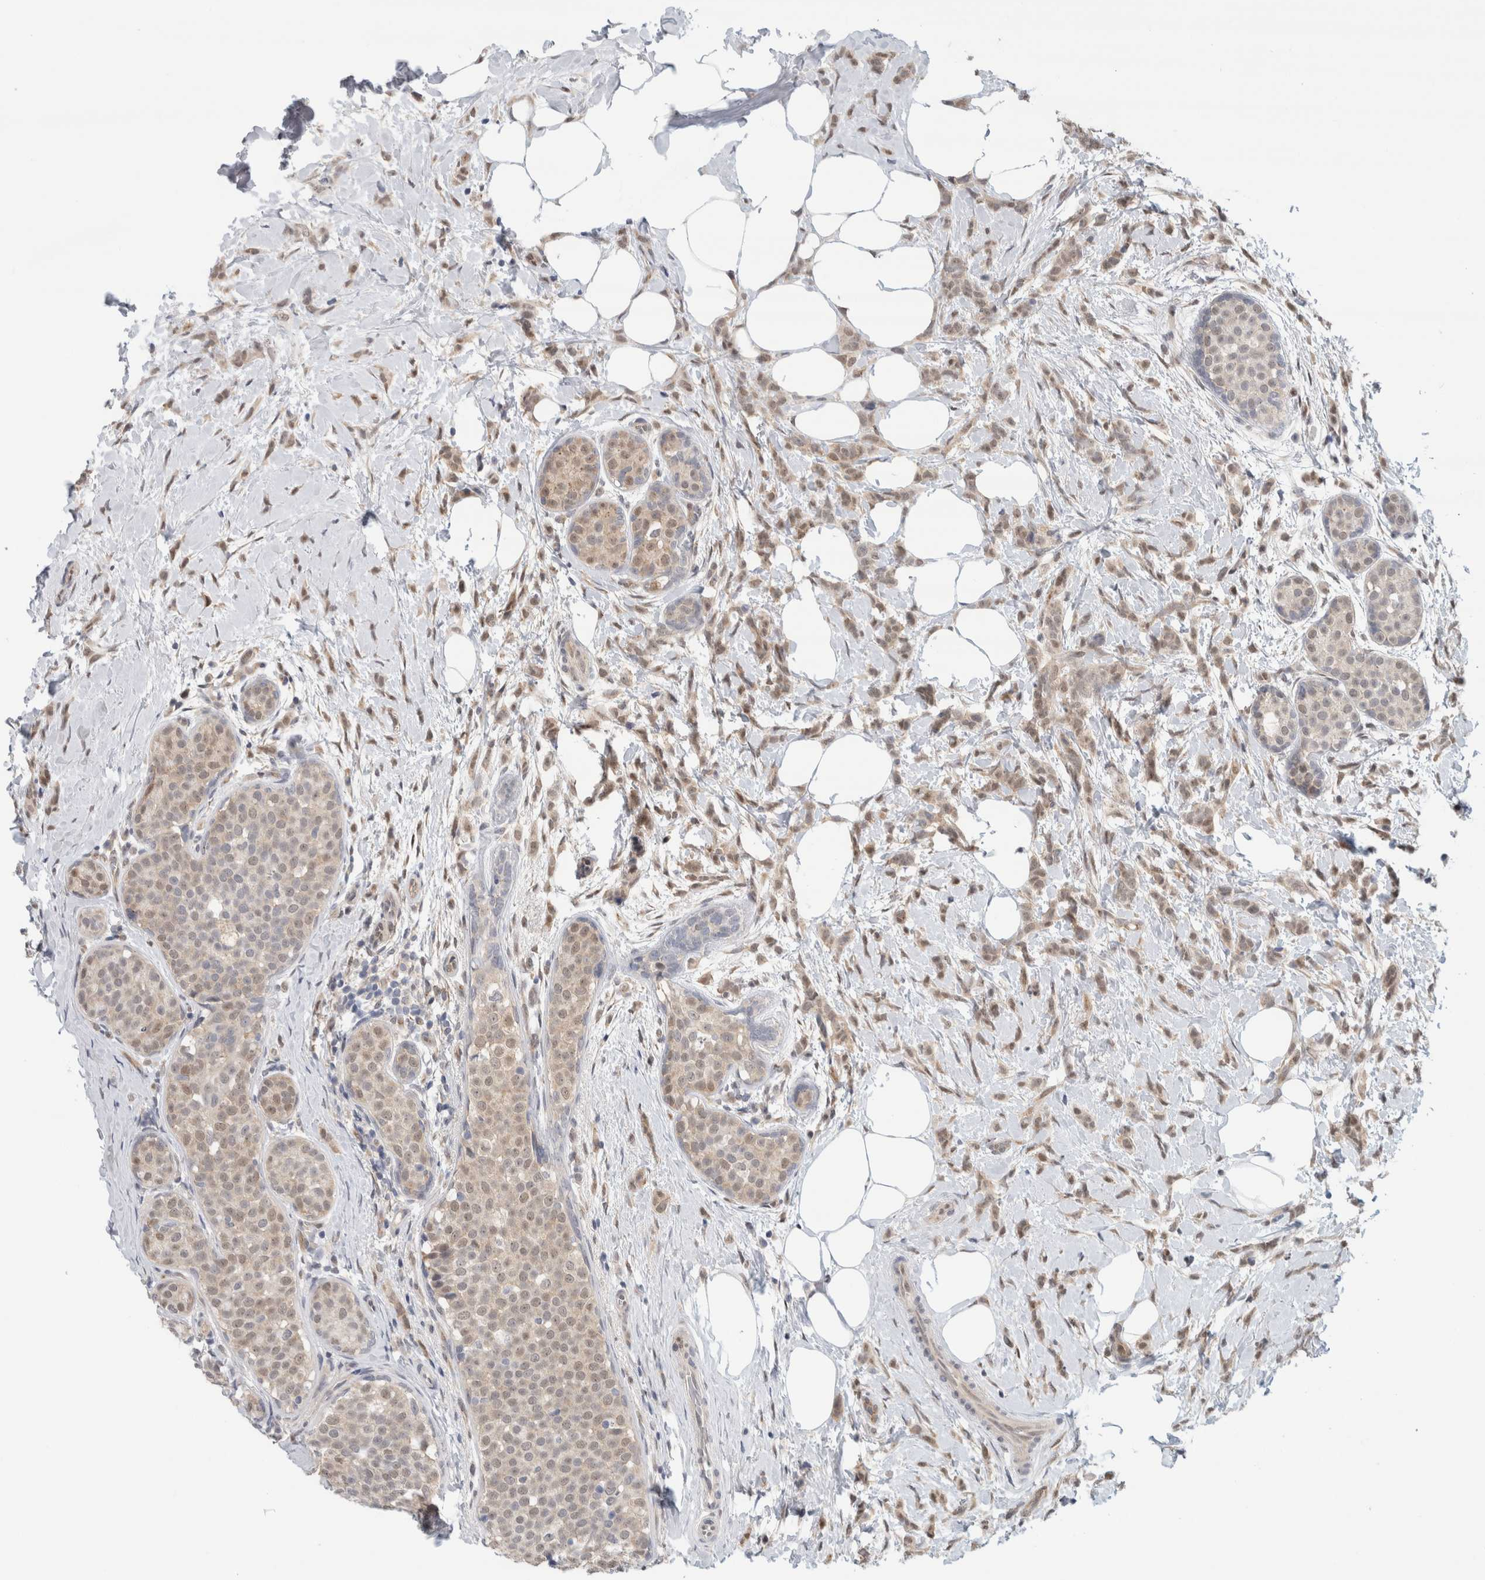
{"staining": {"intensity": "weak", "quantity": ">75%", "location": "cytoplasmic/membranous,nuclear"}, "tissue": "breast cancer", "cell_type": "Tumor cells", "image_type": "cancer", "snomed": [{"axis": "morphology", "description": "Lobular carcinoma, in situ"}, {"axis": "morphology", "description": "Lobular carcinoma"}, {"axis": "topography", "description": "Breast"}], "caption": "Weak cytoplasmic/membranous and nuclear protein positivity is identified in approximately >75% of tumor cells in breast cancer (lobular carcinoma in situ).", "gene": "EIF4G3", "patient": {"sex": "female", "age": 41}}